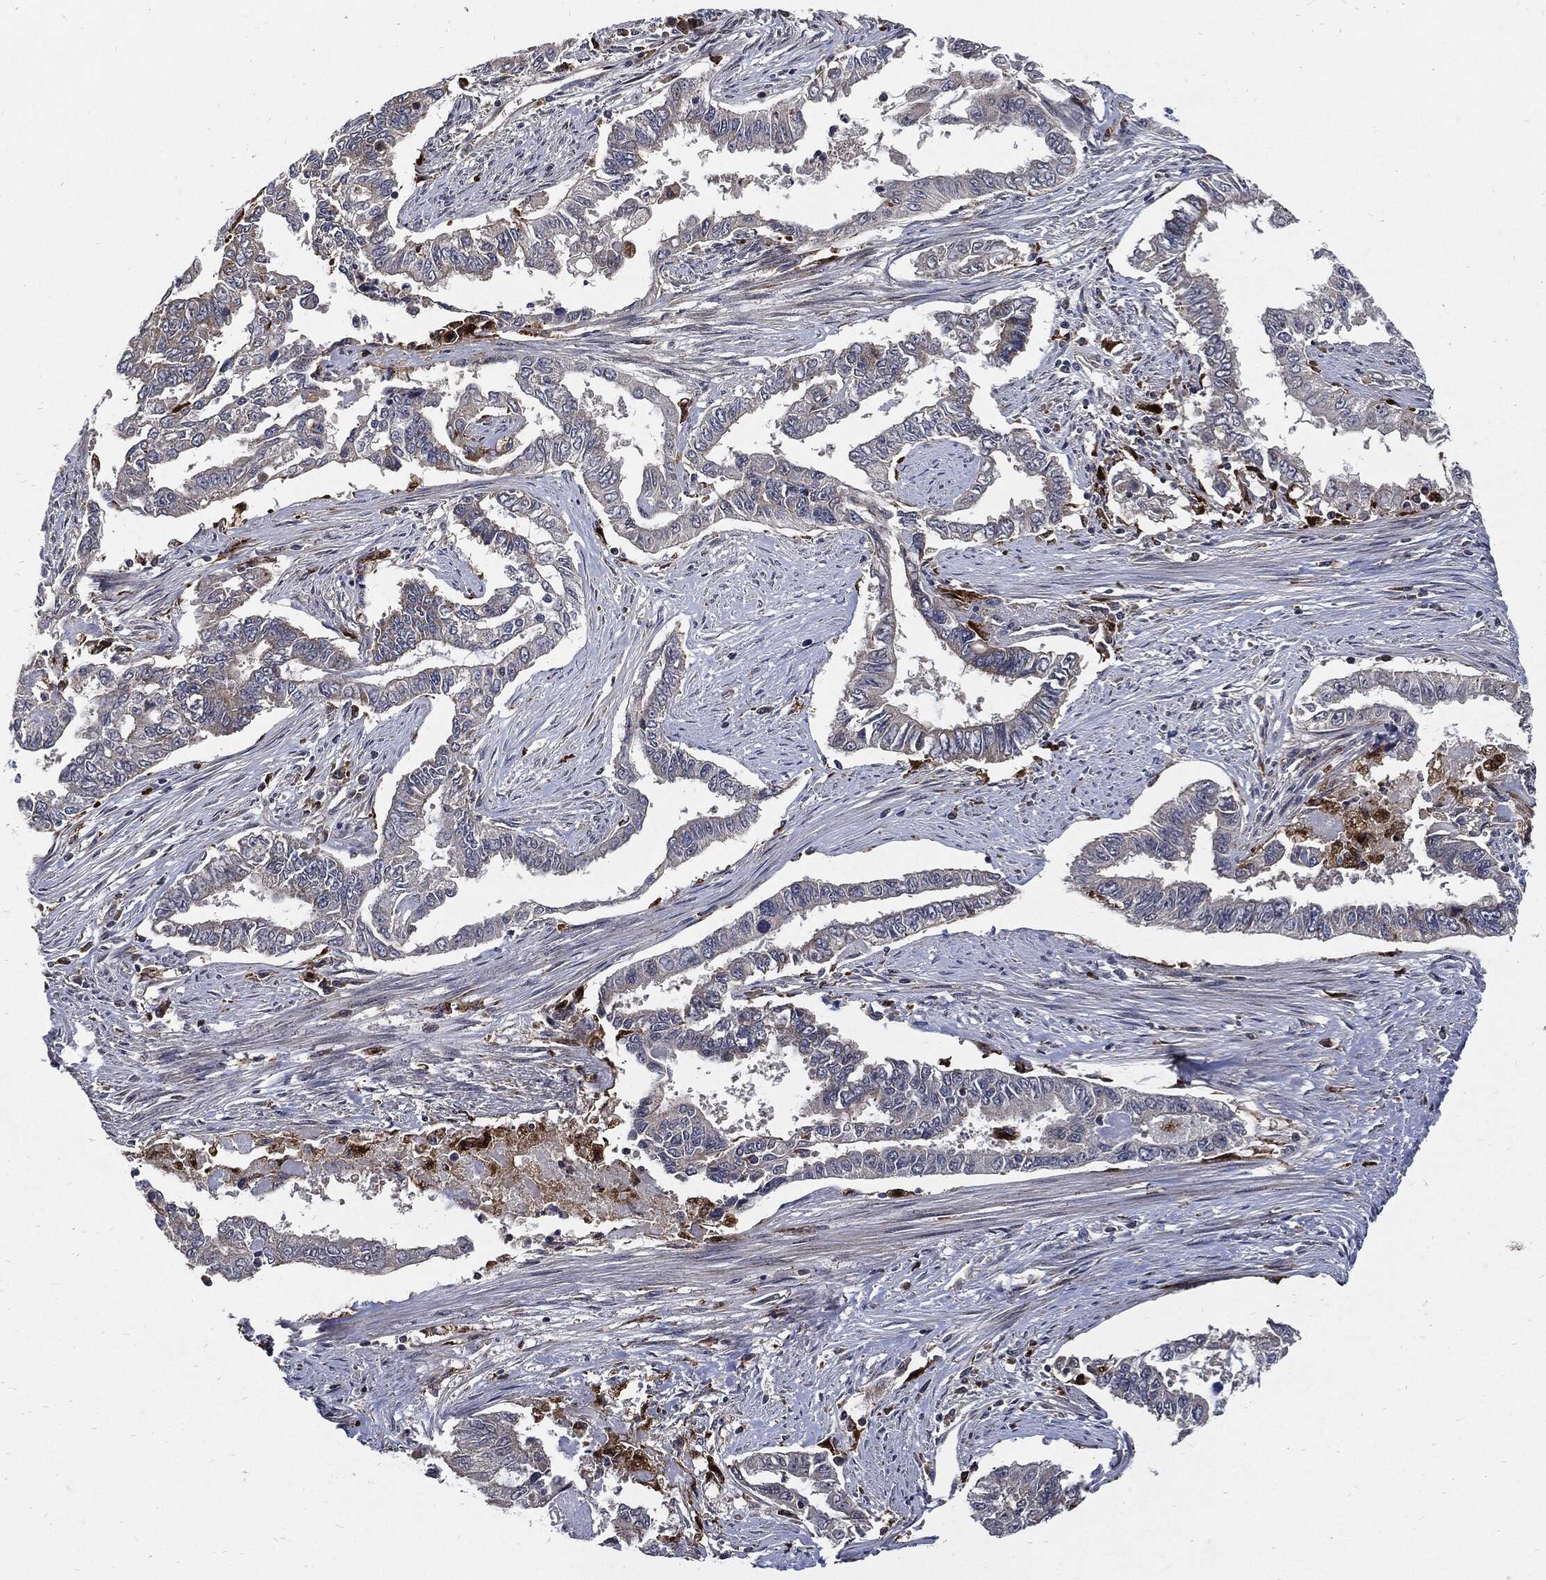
{"staining": {"intensity": "negative", "quantity": "none", "location": "none"}, "tissue": "endometrial cancer", "cell_type": "Tumor cells", "image_type": "cancer", "snomed": [{"axis": "morphology", "description": "Adenocarcinoma, NOS"}, {"axis": "topography", "description": "Uterus"}], "caption": "Immunohistochemistry micrograph of human endometrial cancer stained for a protein (brown), which displays no staining in tumor cells.", "gene": "SLC31A2", "patient": {"sex": "female", "age": 59}}